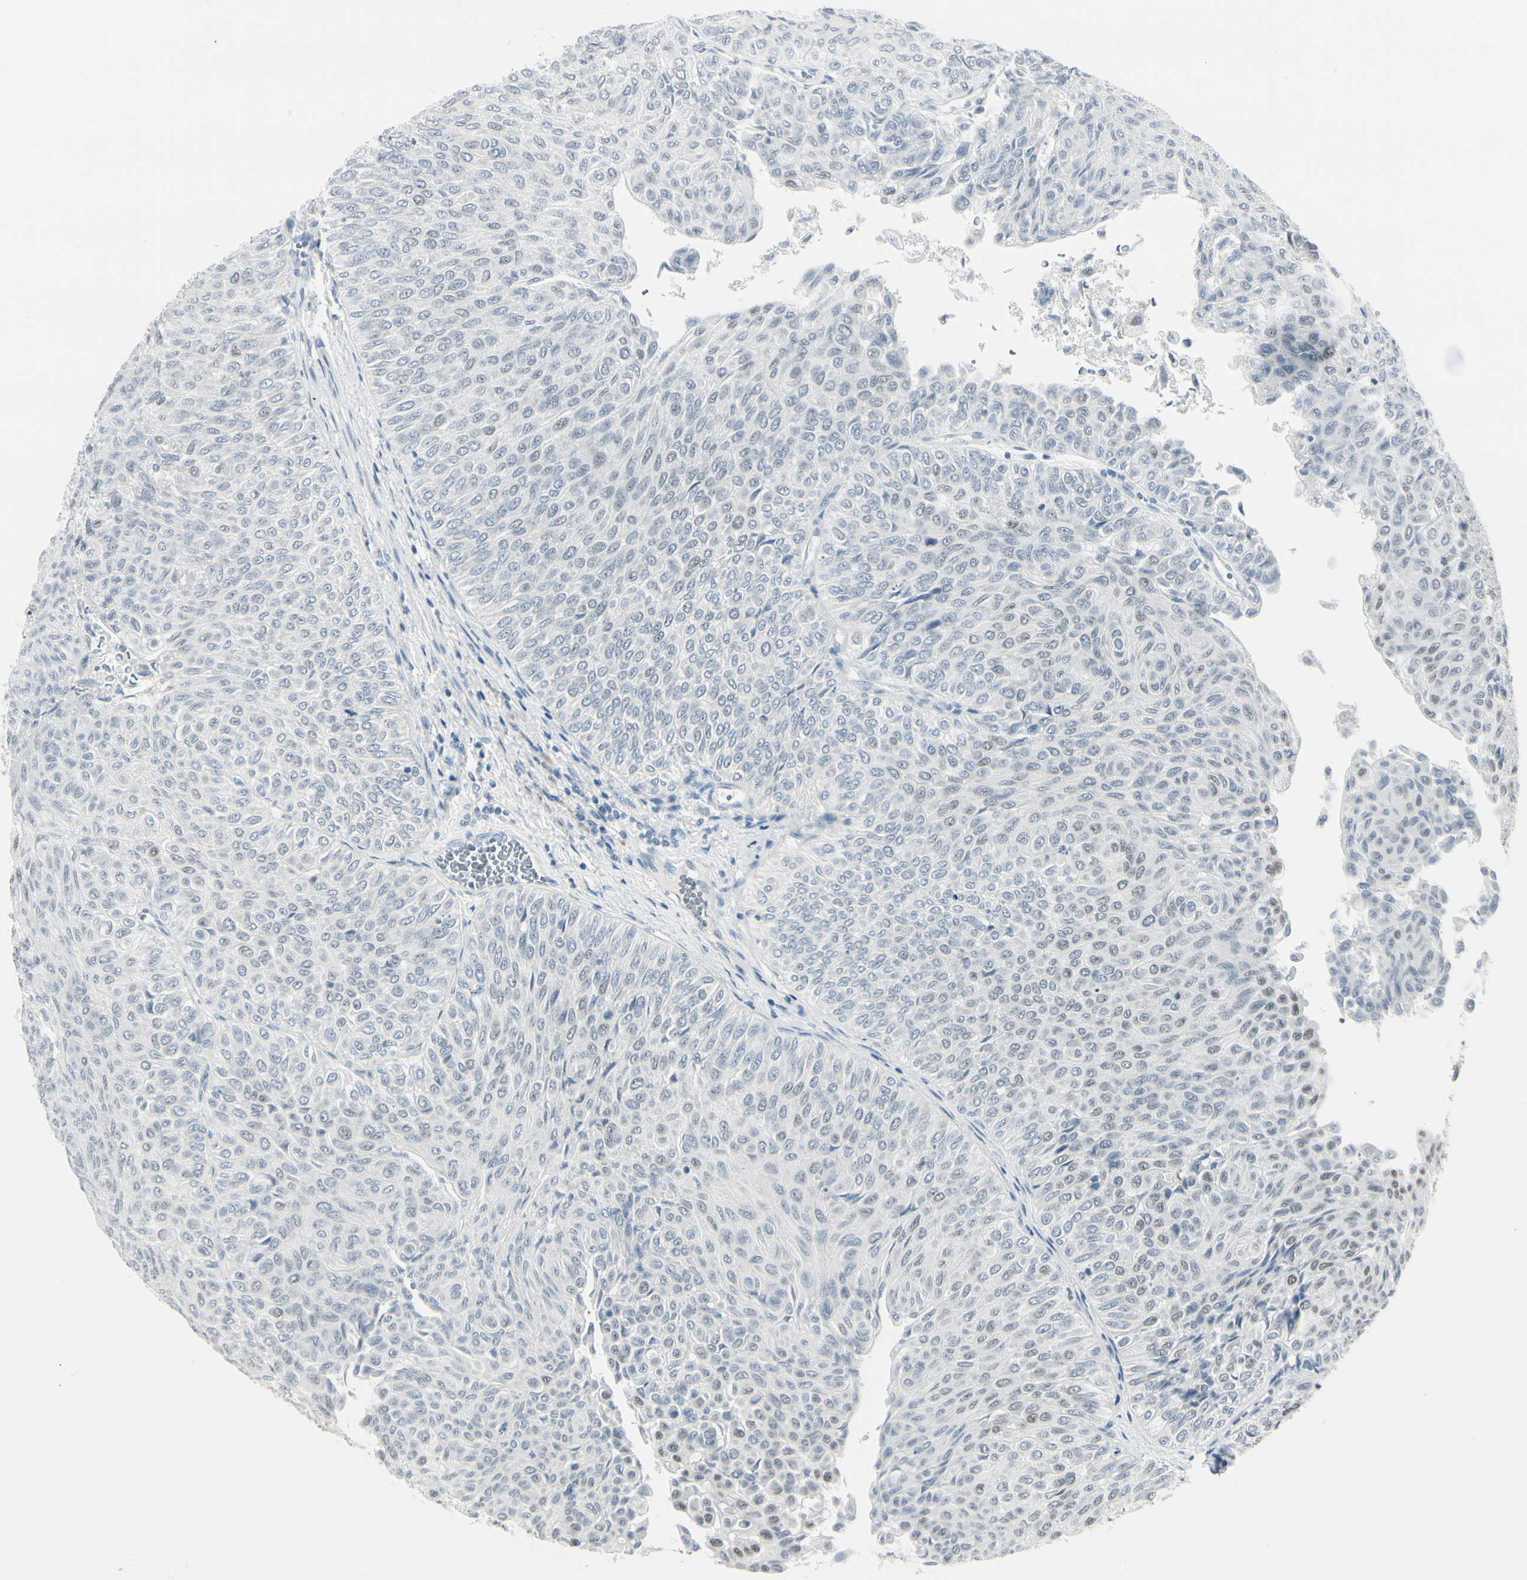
{"staining": {"intensity": "negative", "quantity": "none", "location": "none"}, "tissue": "urothelial cancer", "cell_type": "Tumor cells", "image_type": "cancer", "snomed": [{"axis": "morphology", "description": "Urothelial carcinoma, Low grade"}, {"axis": "topography", "description": "Urinary bladder"}], "caption": "An immunohistochemistry (IHC) photomicrograph of urothelial cancer is shown. There is no staining in tumor cells of urothelial cancer.", "gene": "ZBTB7B", "patient": {"sex": "male", "age": 78}}